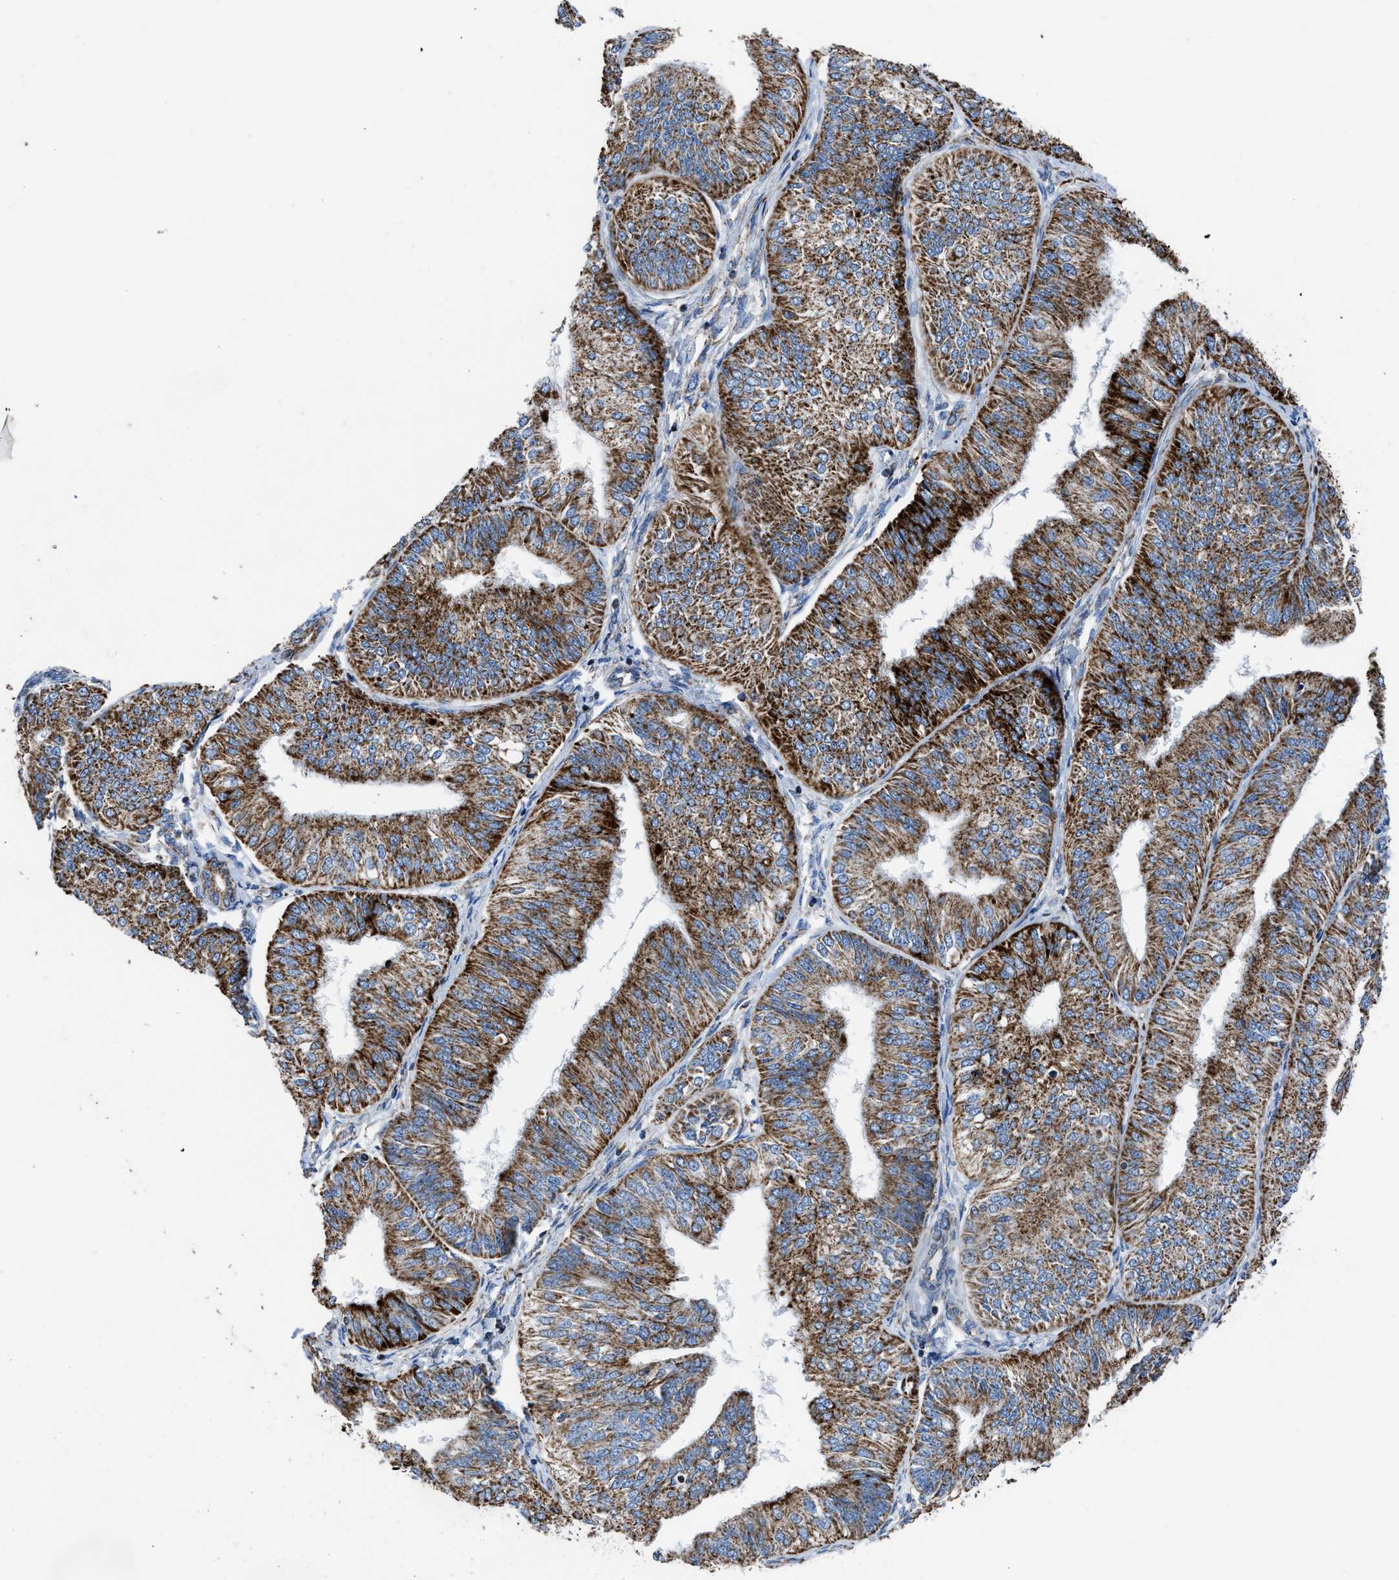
{"staining": {"intensity": "strong", "quantity": ">75%", "location": "cytoplasmic/membranous"}, "tissue": "endometrial cancer", "cell_type": "Tumor cells", "image_type": "cancer", "snomed": [{"axis": "morphology", "description": "Adenocarcinoma, NOS"}, {"axis": "topography", "description": "Endometrium"}], "caption": "The immunohistochemical stain shows strong cytoplasmic/membranous positivity in tumor cells of endometrial adenocarcinoma tissue. The staining was performed using DAB (3,3'-diaminobenzidine), with brown indicating positive protein expression. Nuclei are stained blue with hematoxylin.", "gene": "ZDHHC3", "patient": {"sex": "female", "age": 58}}